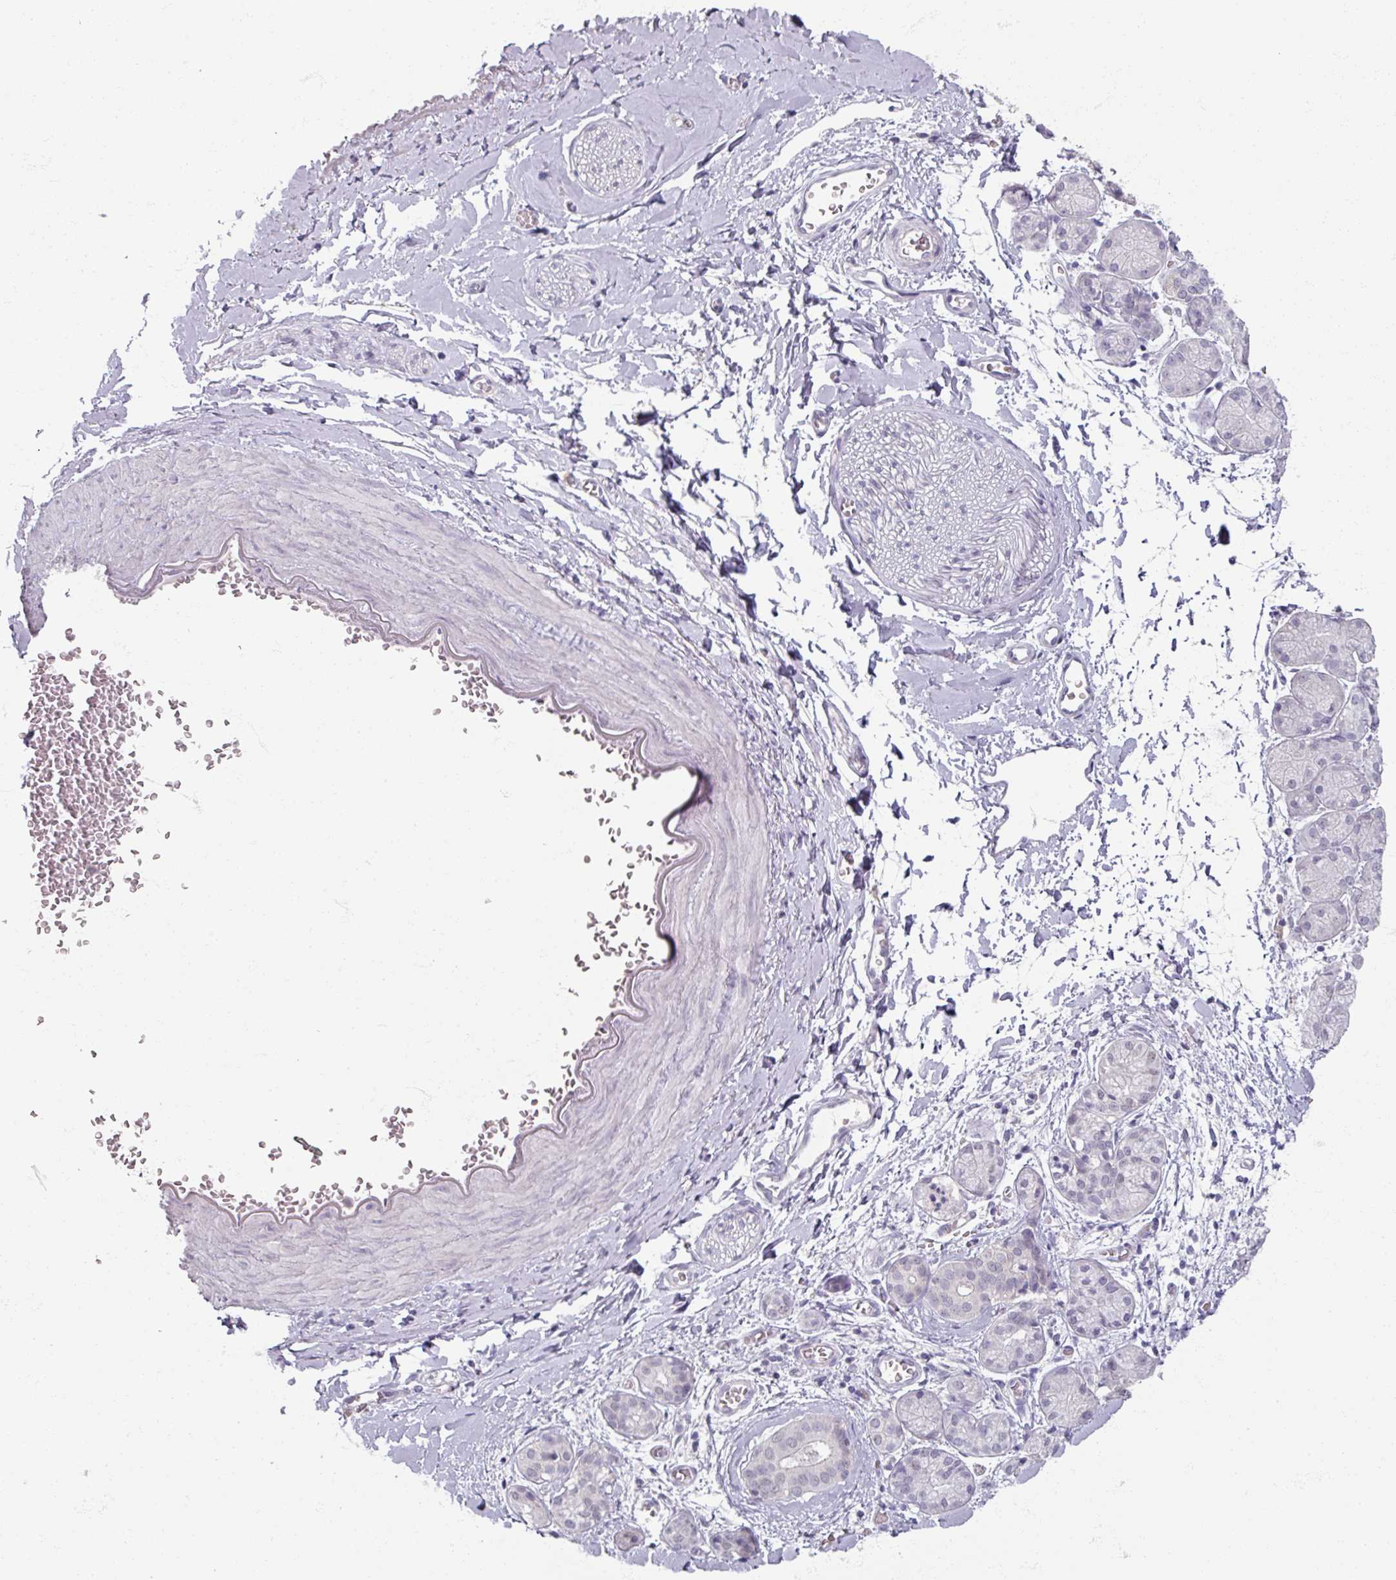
{"staining": {"intensity": "negative", "quantity": "none", "location": "none"}, "tissue": "soft tissue", "cell_type": "Fibroblasts", "image_type": "normal", "snomed": [{"axis": "morphology", "description": "Normal tissue, NOS"}, {"axis": "topography", "description": "Salivary gland"}, {"axis": "topography", "description": "Peripheral nerve tissue"}], "caption": "A high-resolution micrograph shows immunohistochemistry (IHC) staining of benign soft tissue, which shows no significant staining in fibroblasts.", "gene": "SOX11", "patient": {"sex": "female", "age": 24}}